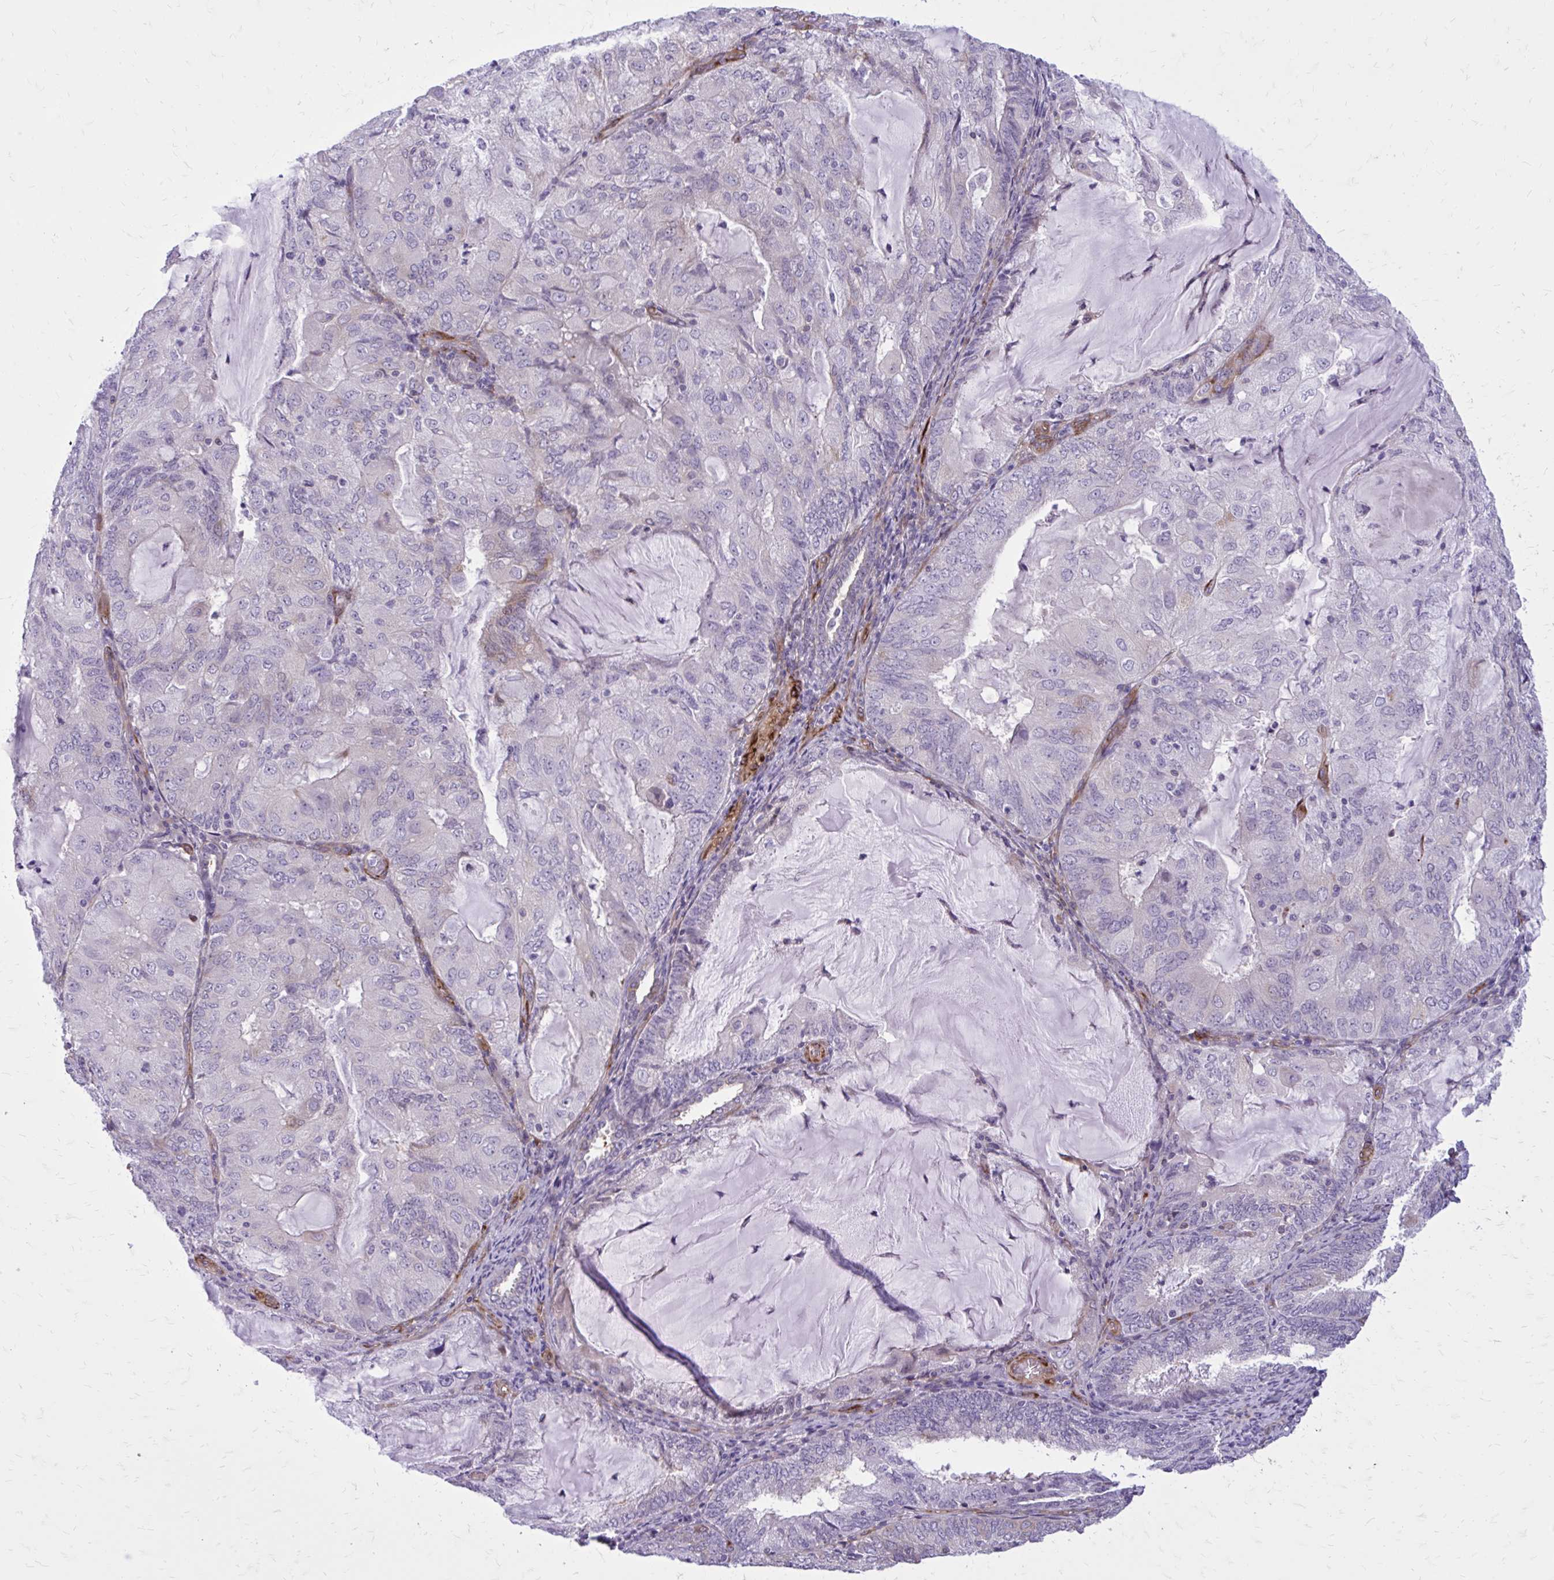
{"staining": {"intensity": "negative", "quantity": "none", "location": "none"}, "tissue": "endometrial cancer", "cell_type": "Tumor cells", "image_type": "cancer", "snomed": [{"axis": "morphology", "description": "Adenocarcinoma, NOS"}, {"axis": "topography", "description": "Endometrium"}], "caption": "A high-resolution micrograph shows immunohistochemistry (IHC) staining of adenocarcinoma (endometrial), which demonstrates no significant positivity in tumor cells. (DAB (3,3'-diaminobenzidine) IHC visualized using brightfield microscopy, high magnification).", "gene": "BEND5", "patient": {"sex": "female", "age": 81}}